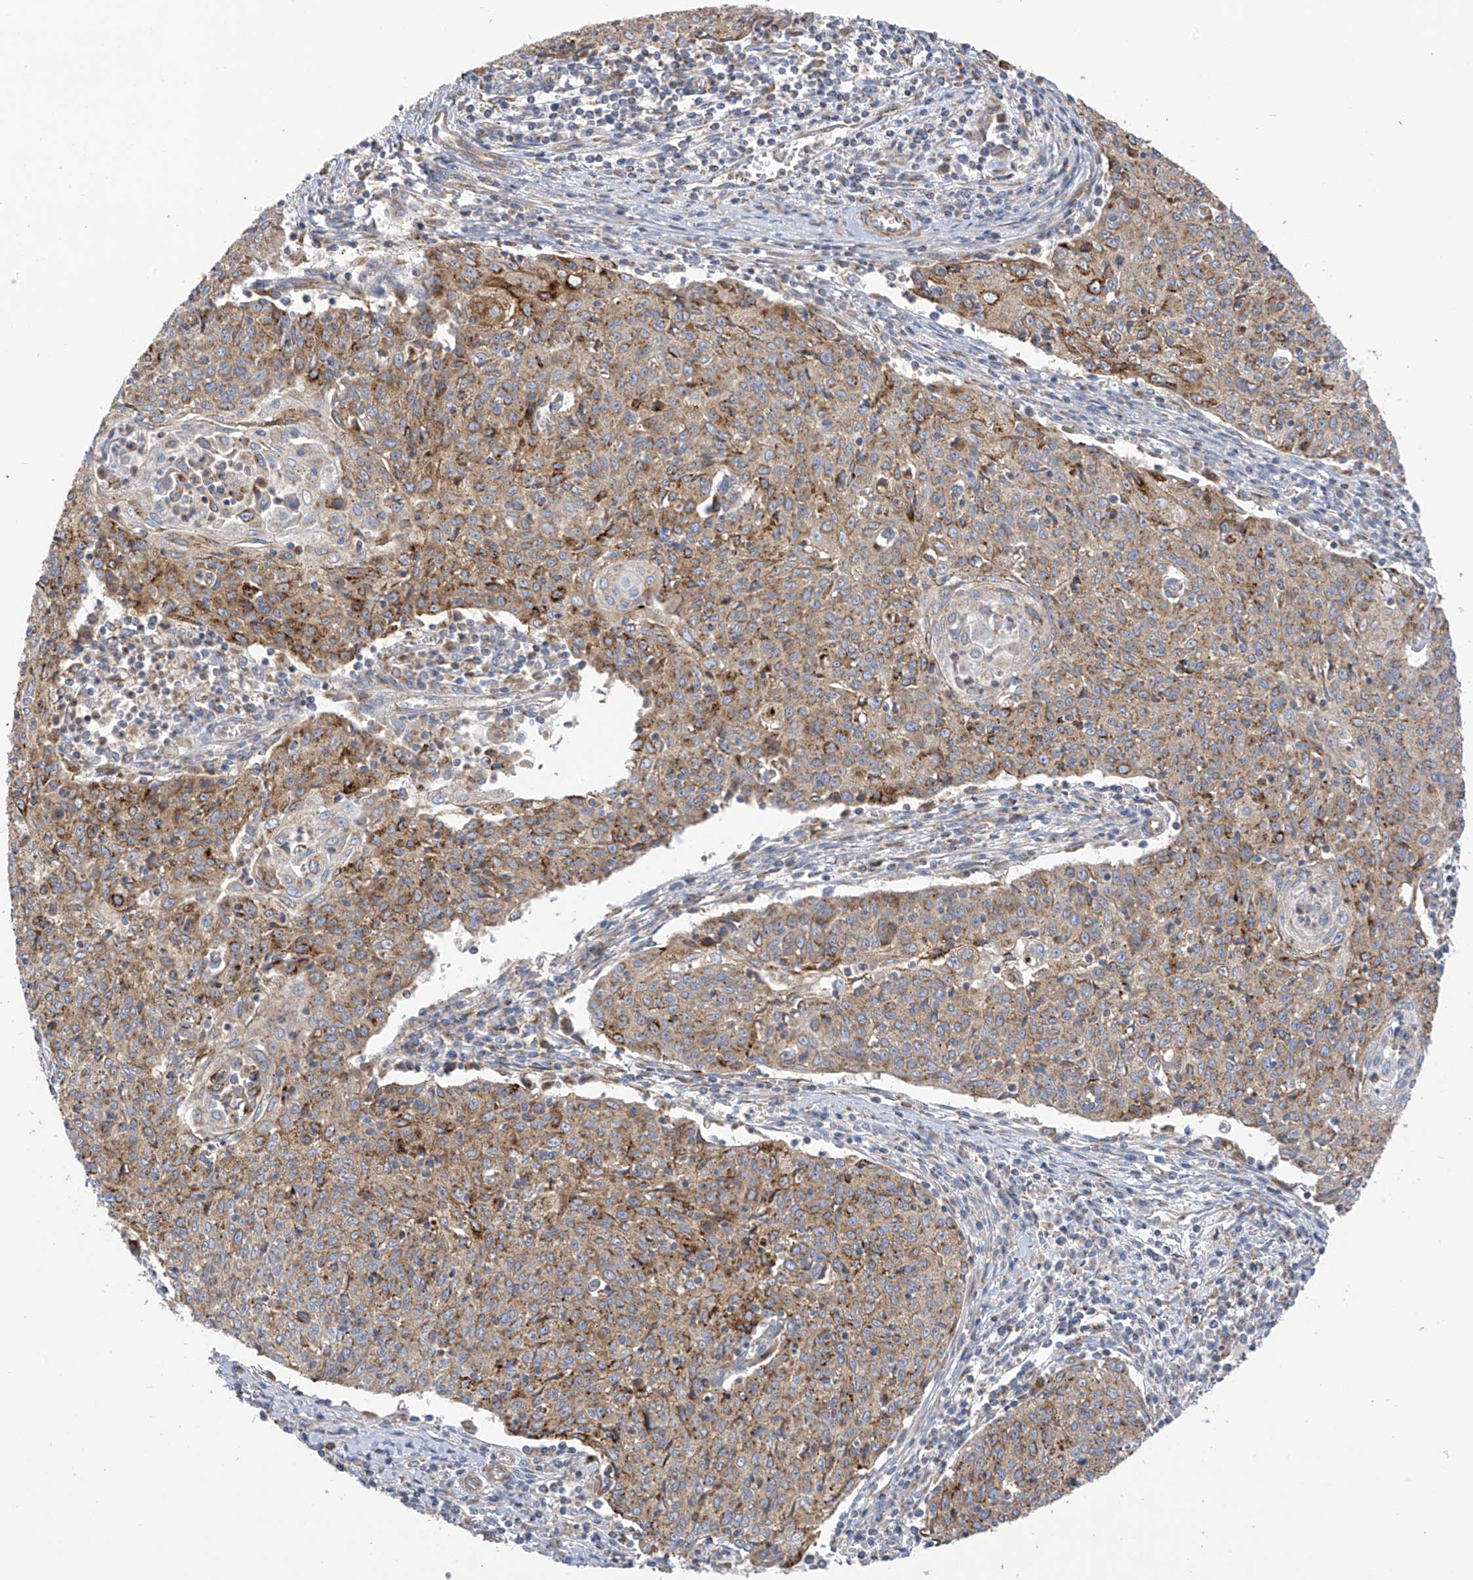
{"staining": {"intensity": "moderate", "quantity": ">75%", "location": "cytoplasmic/membranous"}, "tissue": "cervical cancer", "cell_type": "Tumor cells", "image_type": "cancer", "snomed": [{"axis": "morphology", "description": "Squamous cell carcinoma, NOS"}, {"axis": "topography", "description": "Cervix"}], "caption": "Cervical cancer (squamous cell carcinoma) was stained to show a protein in brown. There is medium levels of moderate cytoplasmic/membranous positivity in about >75% of tumor cells.", "gene": "ITM2B", "patient": {"sex": "female", "age": 48}}